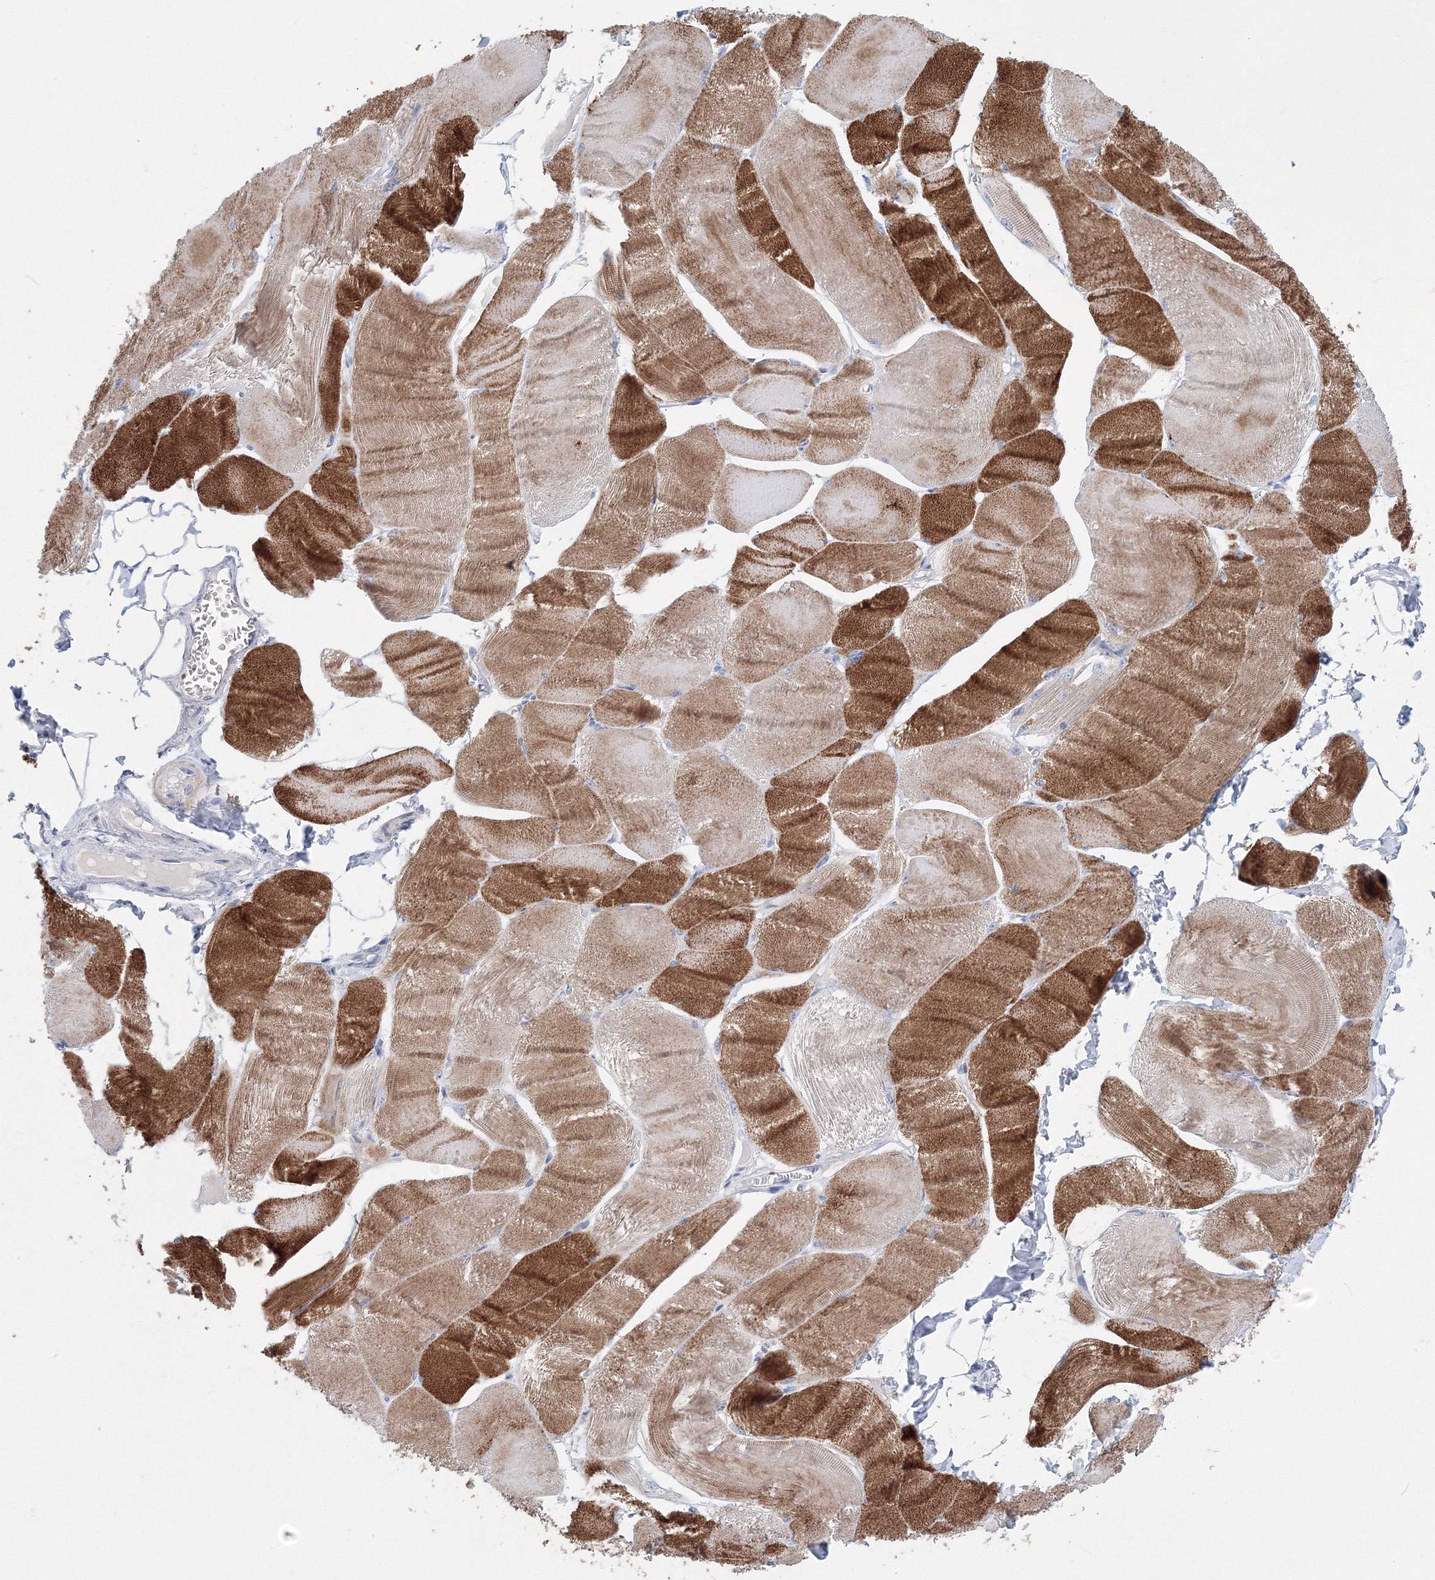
{"staining": {"intensity": "strong", "quantity": ">75%", "location": "cytoplasmic/membranous"}, "tissue": "skeletal muscle", "cell_type": "Myocytes", "image_type": "normal", "snomed": [{"axis": "morphology", "description": "Normal tissue, NOS"}, {"axis": "morphology", "description": "Basal cell carcinoma"}, {"axis": "topography", "description": "Skeletal muscle"}], "caption": "Protein staining of normal skeletal muscle displays strong cytoplasmic/membranous expression in approximately >75% of myocytes.", "gene": "OSBPL6", "patient": {"sex": "female", "age": 64}}